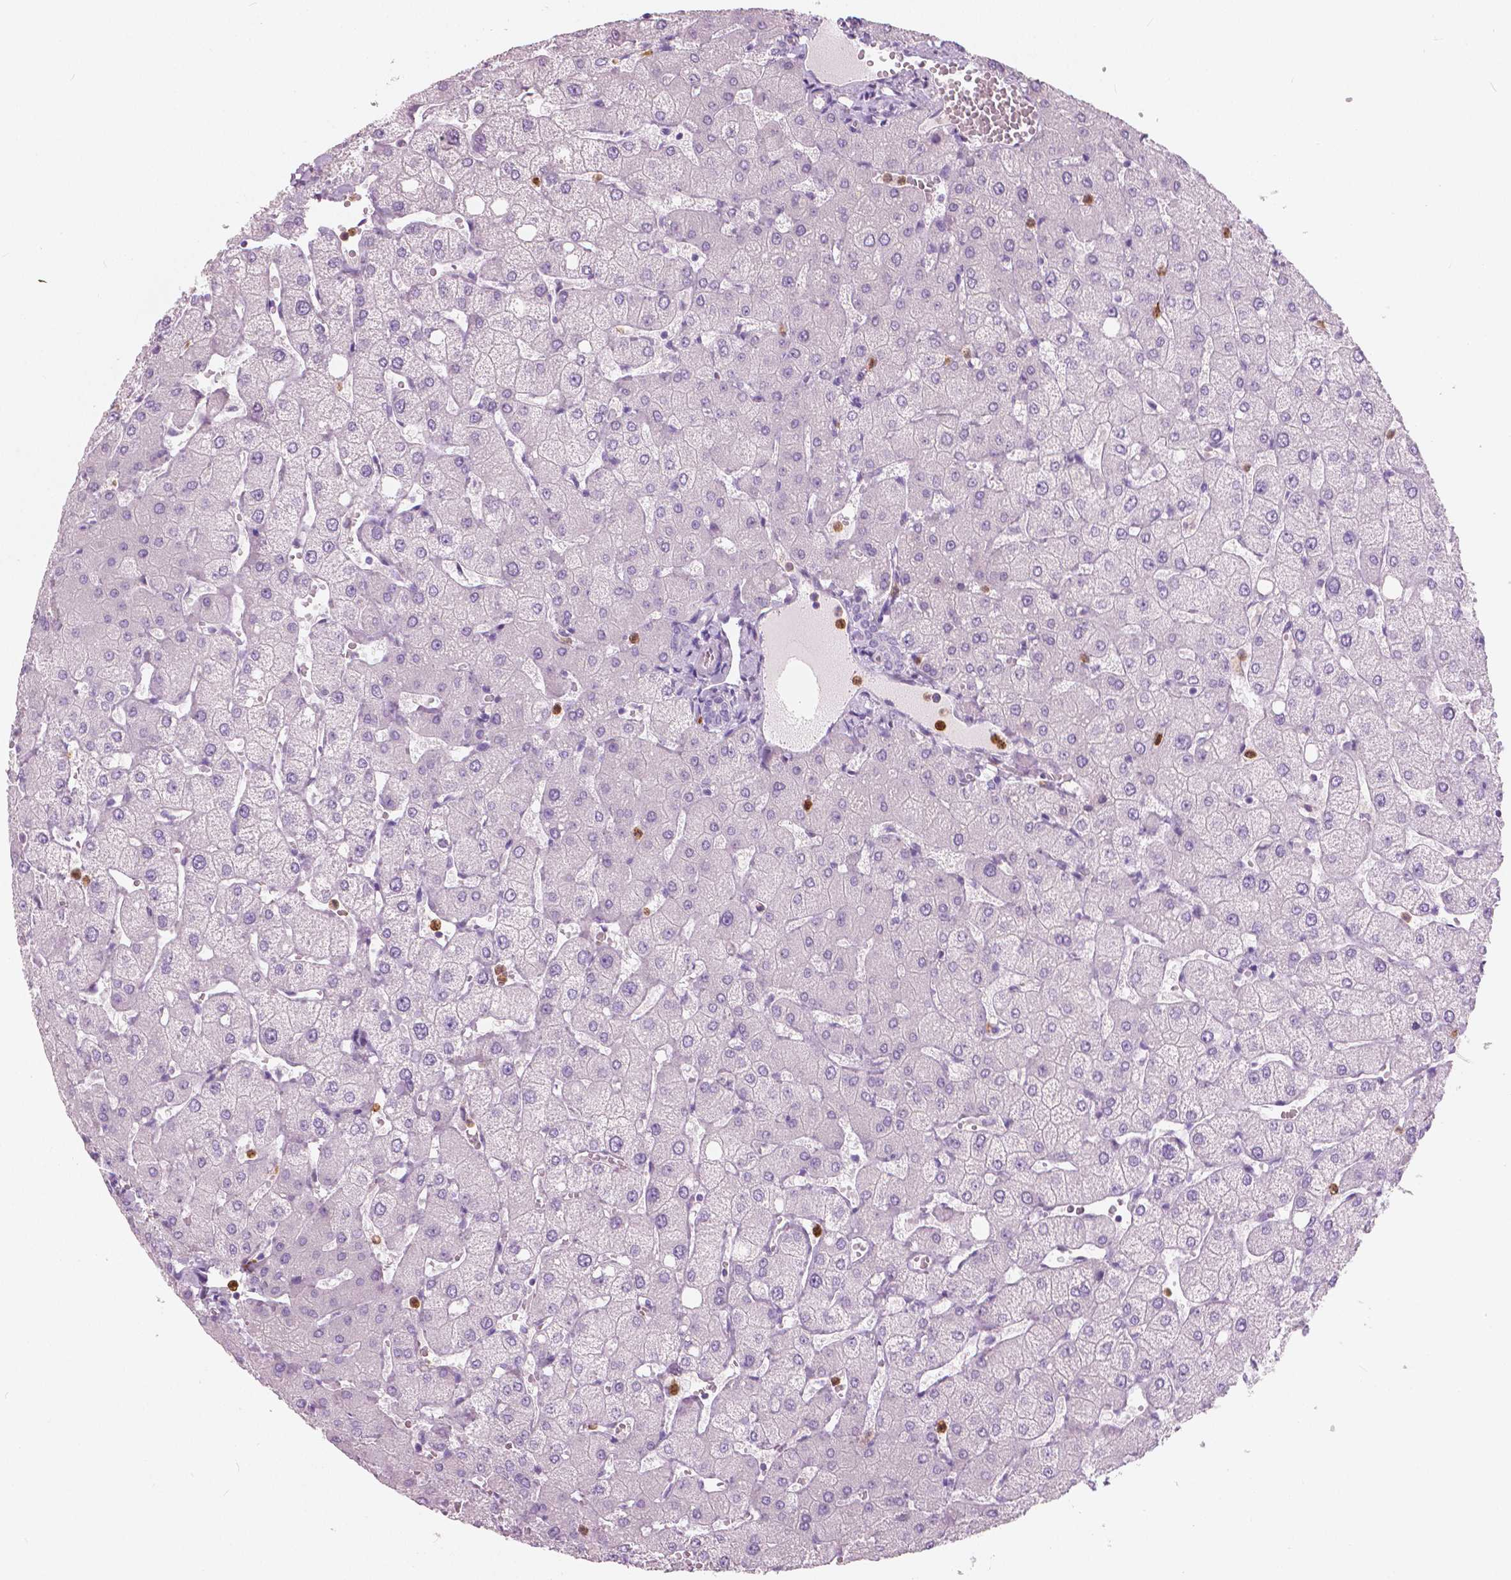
{"staining": {"intensity": "negative", "quantity": "none", "location": "none"}, "tissue": "liver", "cell_type": "Cholangiocytes", "image_type": "normal", "snomed": [{"axis": "morphology", "description": "Normal tissue, NOS"}, {"axis": "topography", "description": "Liver"}], "caption": "A high-resolution micrograph shows immunohistochemistry (IHC) staining of benign liver, which shows no significant staining in cholangiocytes. The staining is performed using DAB (3,3'-diaminobenzidine) brown chromogen with nuclei counter-stained in using hematoxylin.", "gene": "CXCR2", "patient": {"sex": "female", "age": 54}}